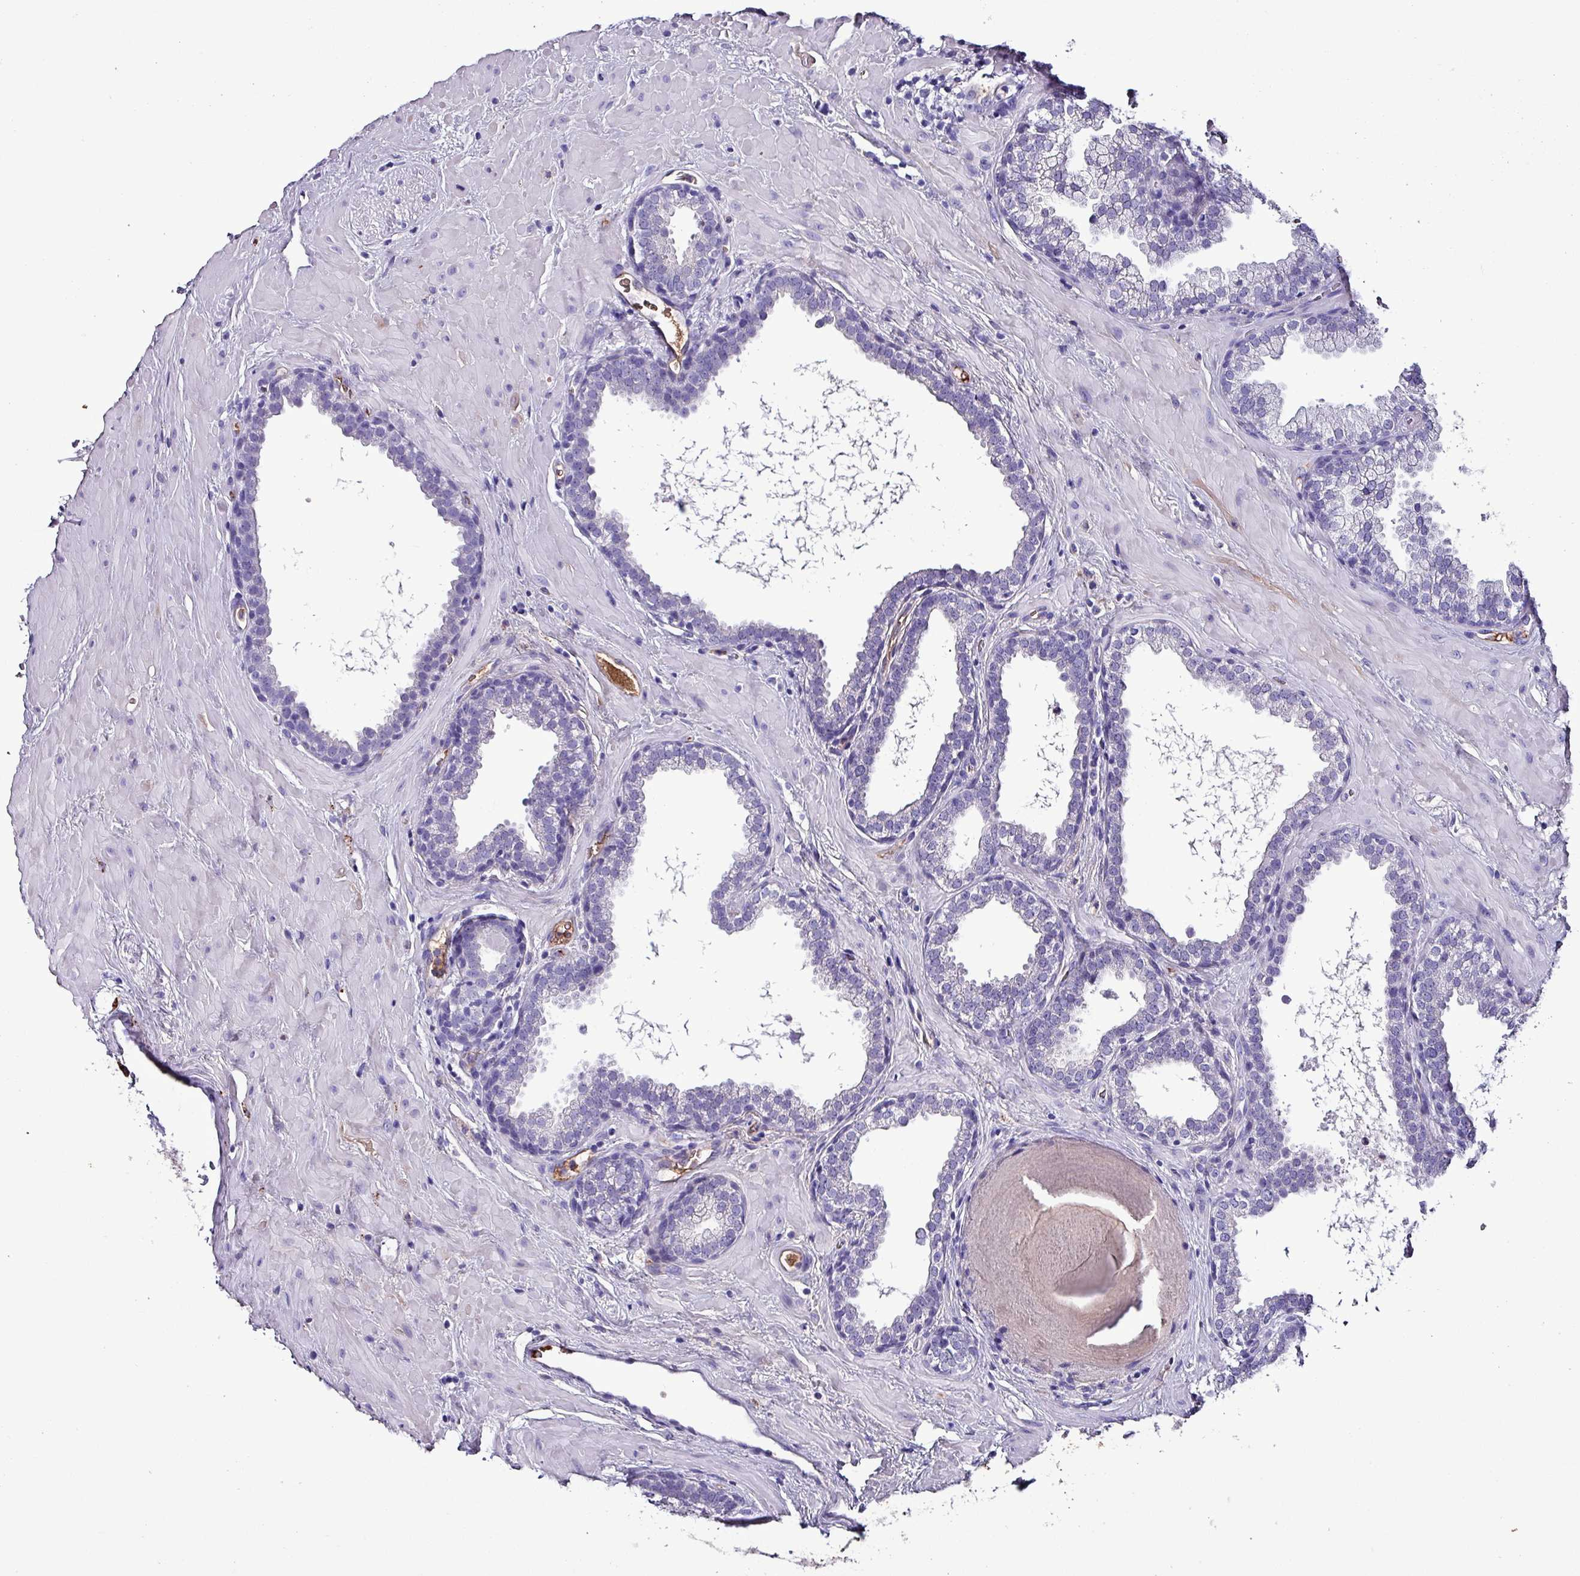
{"staining": {"intensity": "negative", "quantity": "none", "location": "none"}, "tissue": "prostate", "cell_type": "Glandular cells", "image_type": "normal", "snomed": [{"axis": "morphology", "description": "Normal tissue, NOS"}, {"axis": "topography", "description": "Prostate"}], "caption": "DAB (3,3'-diaminobenzidine) immunohistochemical staining of benign human prostate shows no significant positivity in glandular cells.", "gene": "HPR", "patient": {"sex": "male", "age": 51}}